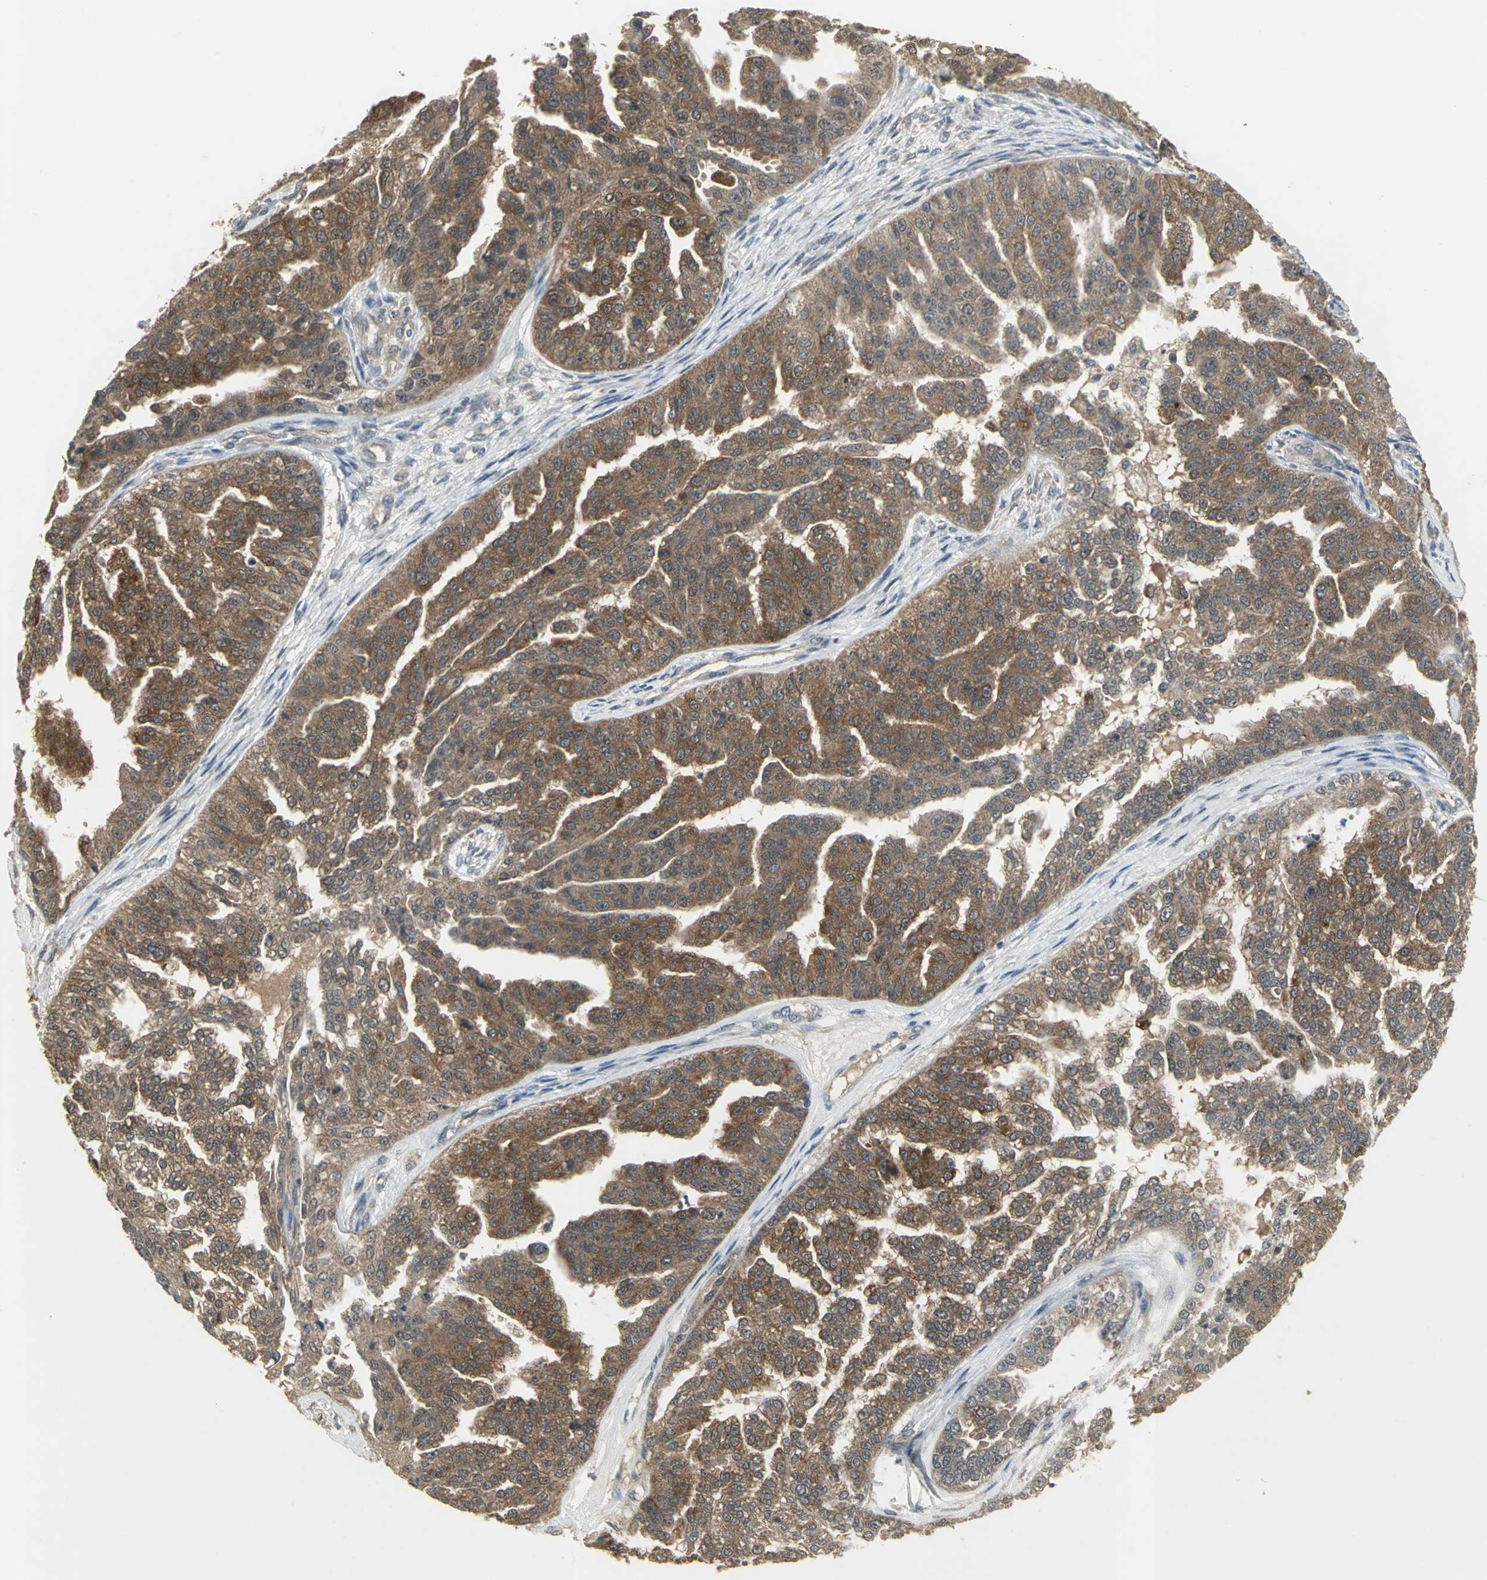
{"staining": {"intensity": "moderate", "quantity": ">75%", "location": "cytoplasmic/membranous"}, "tissue": "ovarian cancer", "cell_type": "Tumor cells", "image_type": "cancer", "snomed": [{"axis": "morphology", "description": "Cystadenocarcinoma, serous, NOS"}, {"axis": "topography", "description": "Ovary"}], "caption": "Protein staining by immunohistochemistry exhibits moderate cytoplasmic/membranous expression in approximately >75% of tumor cells in ovarian serous cystadenocarcinoma. The staining was performed using DAB, with brown indicating positive protein expression. Nuclei are stained blue with hematoxylin.", "gene": "KEAP1", "patient": {"sex": "female", "age": 58}}